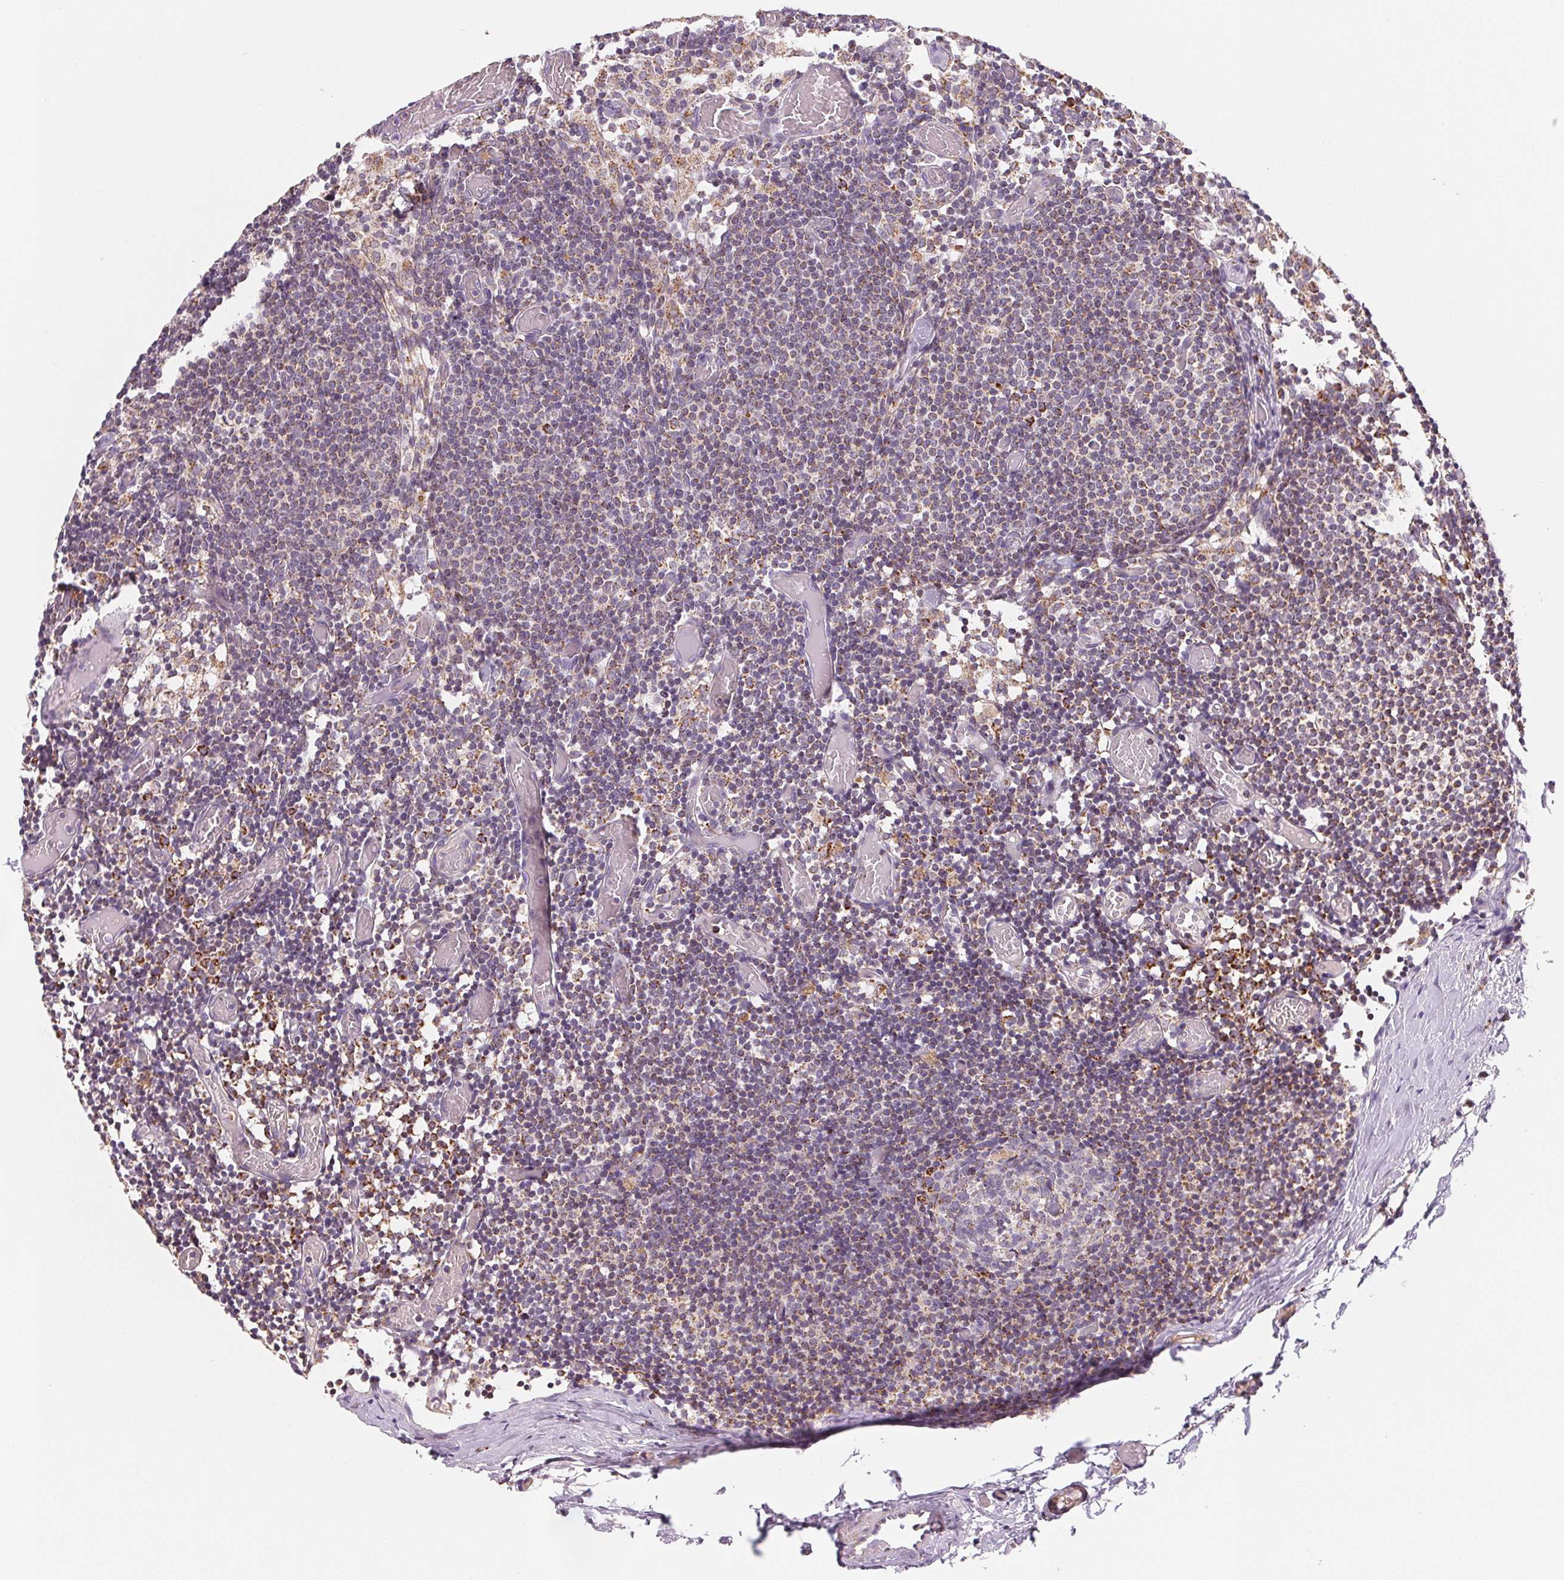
{"staining": {"intensity": "negative", "quantity": "none", "location": "none"}, "tissue": "lymph node", "cell_type": "Germinal center cells", "image_type": "normal", "snomed": [{"axis": "morphology", "description": "Normal tissue, NOS"}, {"axis": "topography", "description": "Lymph node"}], "caption": "IHC micrograph of normal lymph node: lymph node stained with DAB shows no significant protein staining in germinal center cells.", "gene": "HINT2", "patient": {"sex": "female", "age": 41}}